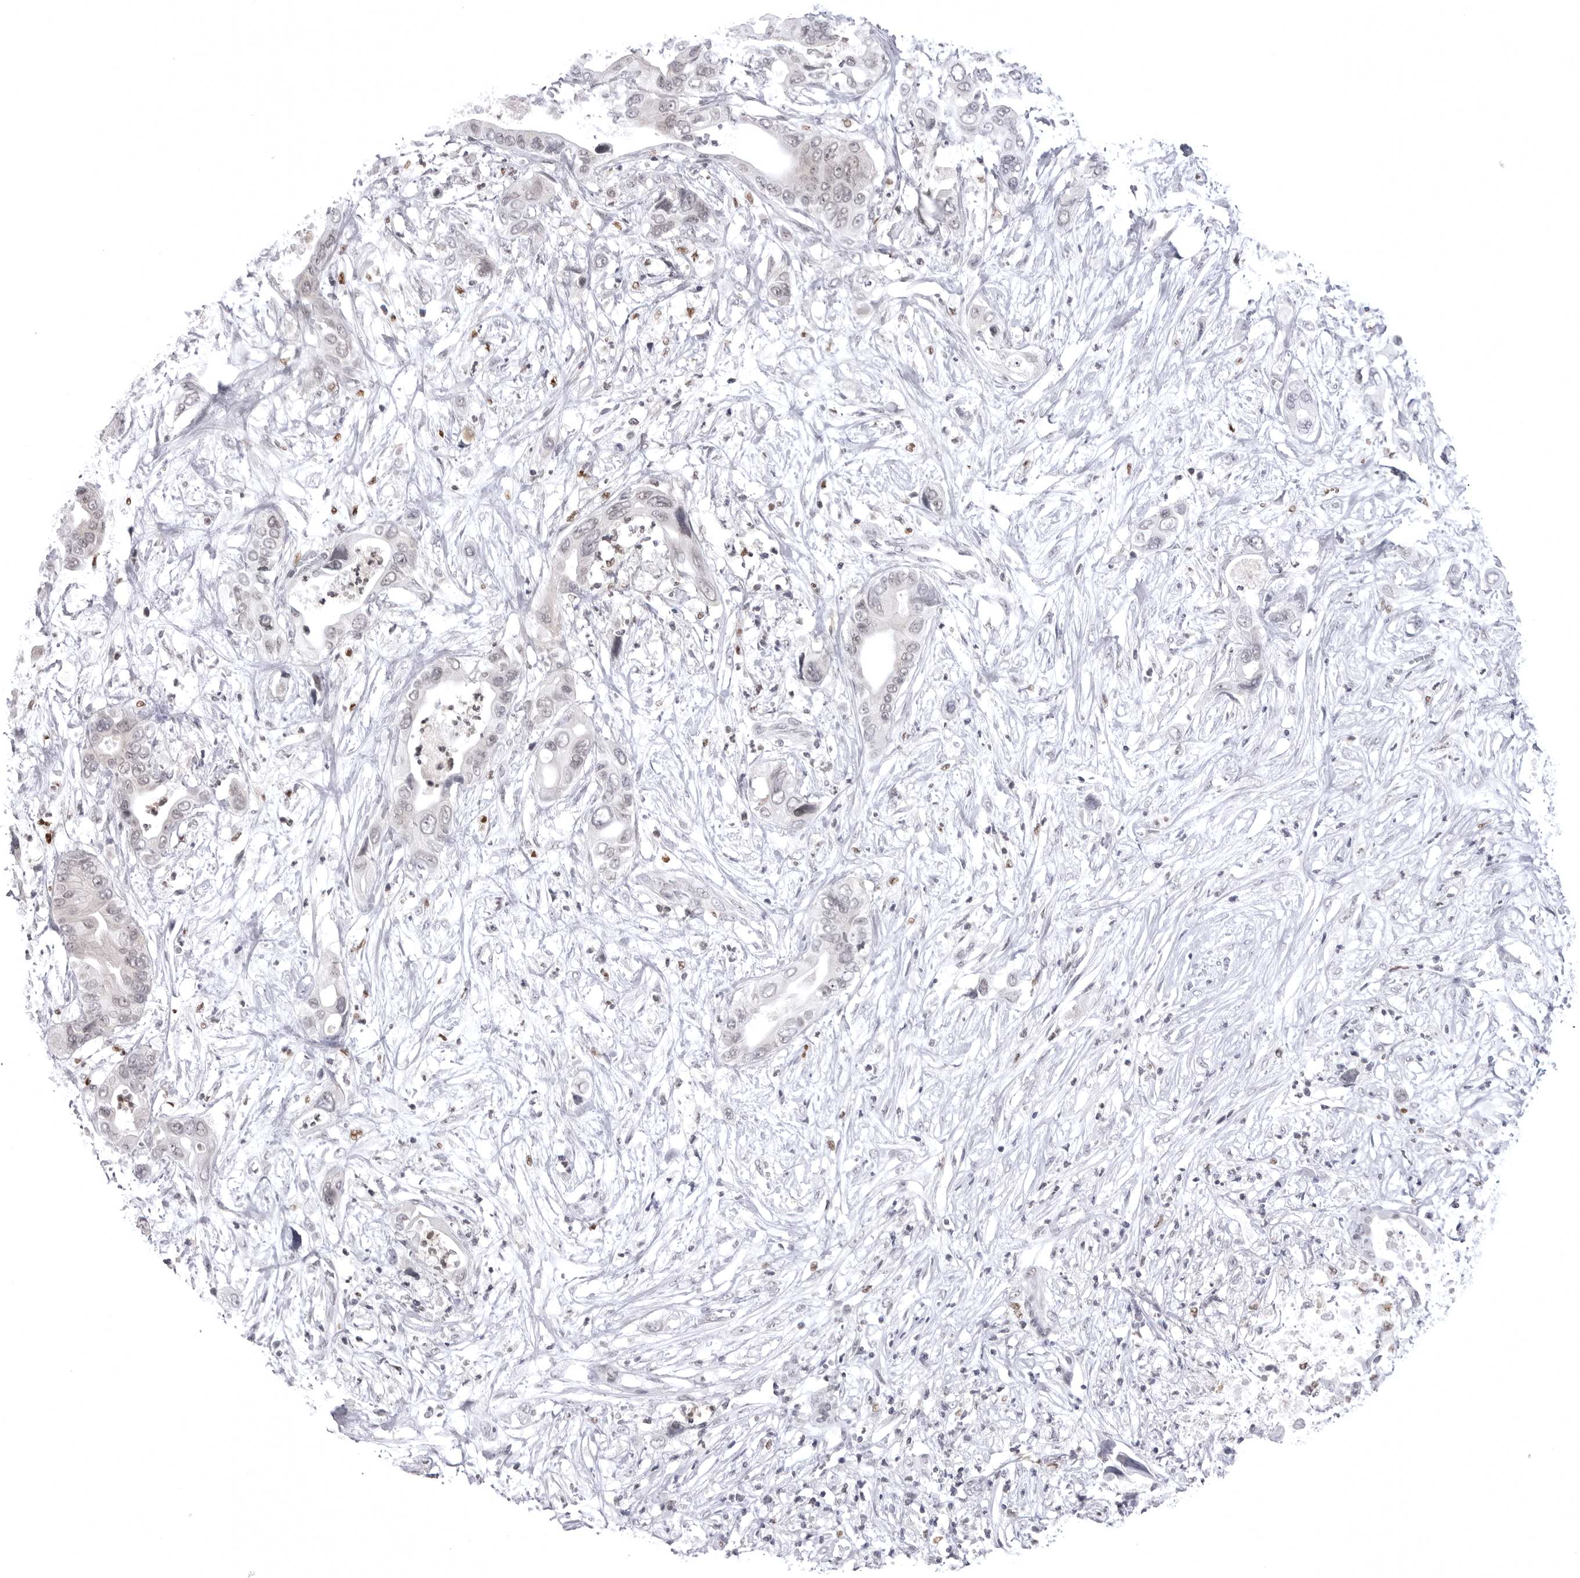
{"staining": {"intensity": "weak", "quantity": "<25%", "location": "nuclear"}, "tissue": "pancreatic cancer", "cell_type": "Tumor cells", "image_type": "cancer", "snomed": [{"axis": "morphology", "description": "Adenocarcinoma, NOS"}, {"axis": "topography", "description": "Pancreas"}], "caption": "This is an immunohistochemistry image of human adenocarcinoma (pancreatic). There is no positivity in tumor cells.", "gene": "PTK2B", "patient": {"sex": "male", "age": 66}}